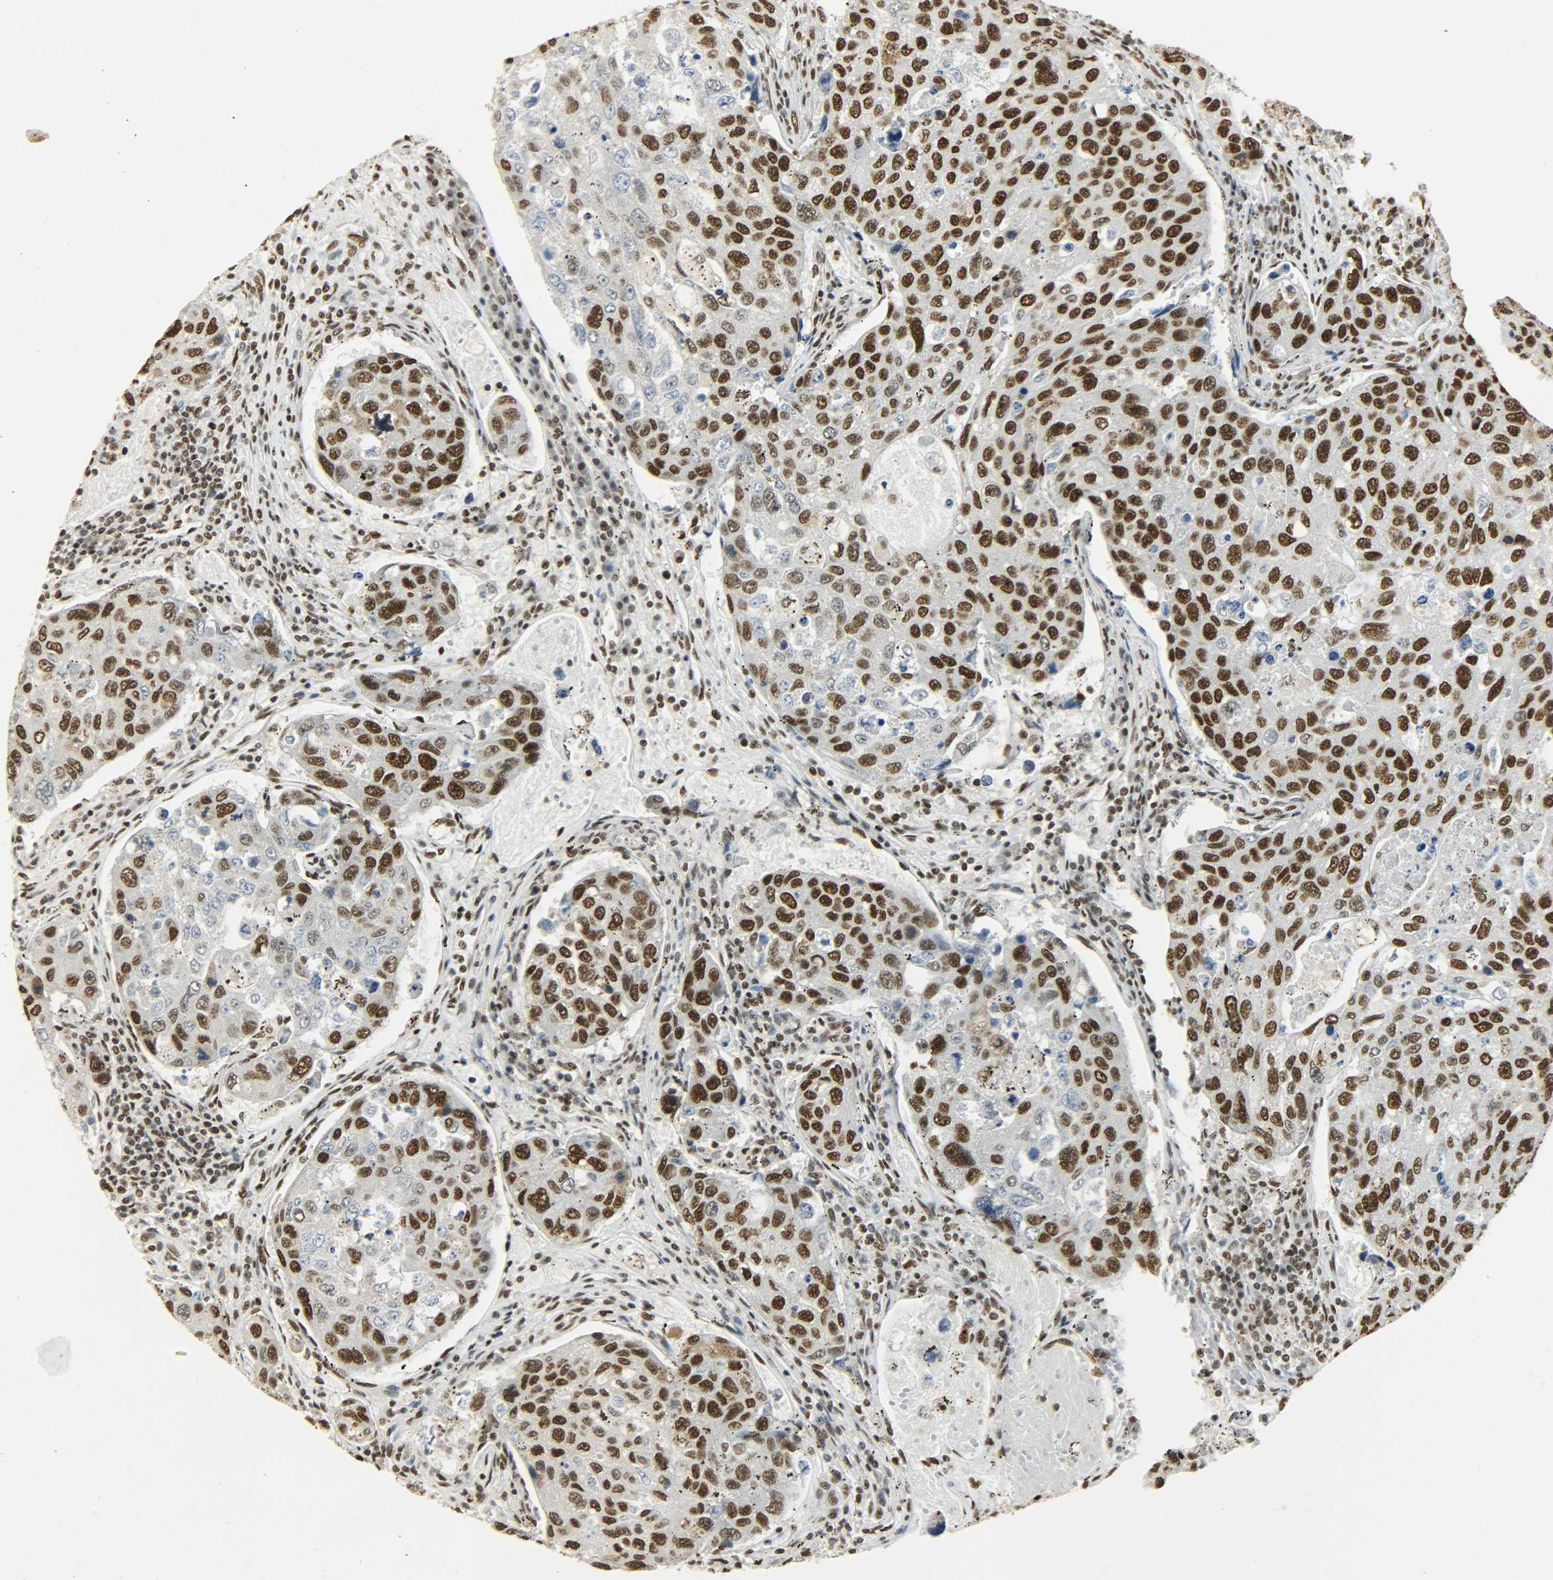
{"staining": {"intensity": "strong", "quantity": ">75%", "location": "nuclear"}, "tissue": "urothelial cancer", "cell_type": "Tumor cells", "image_type": "cancer", "snomed": [{"axis": "morphology", "description": "Urothelial carcinoma, High grade"}, {"axis": "topography", "description": "Lymph node"}, {"axis": "topography", "description": "Urinary bladder"}], "caption": "Urothelial cancer was stained to show a protein in brown. There is high levels of strong nuclear expression in approximately >75% of tumor cells.", "gene": "KHDRBS1", "patient": {"sex": "male", "age": 51}}